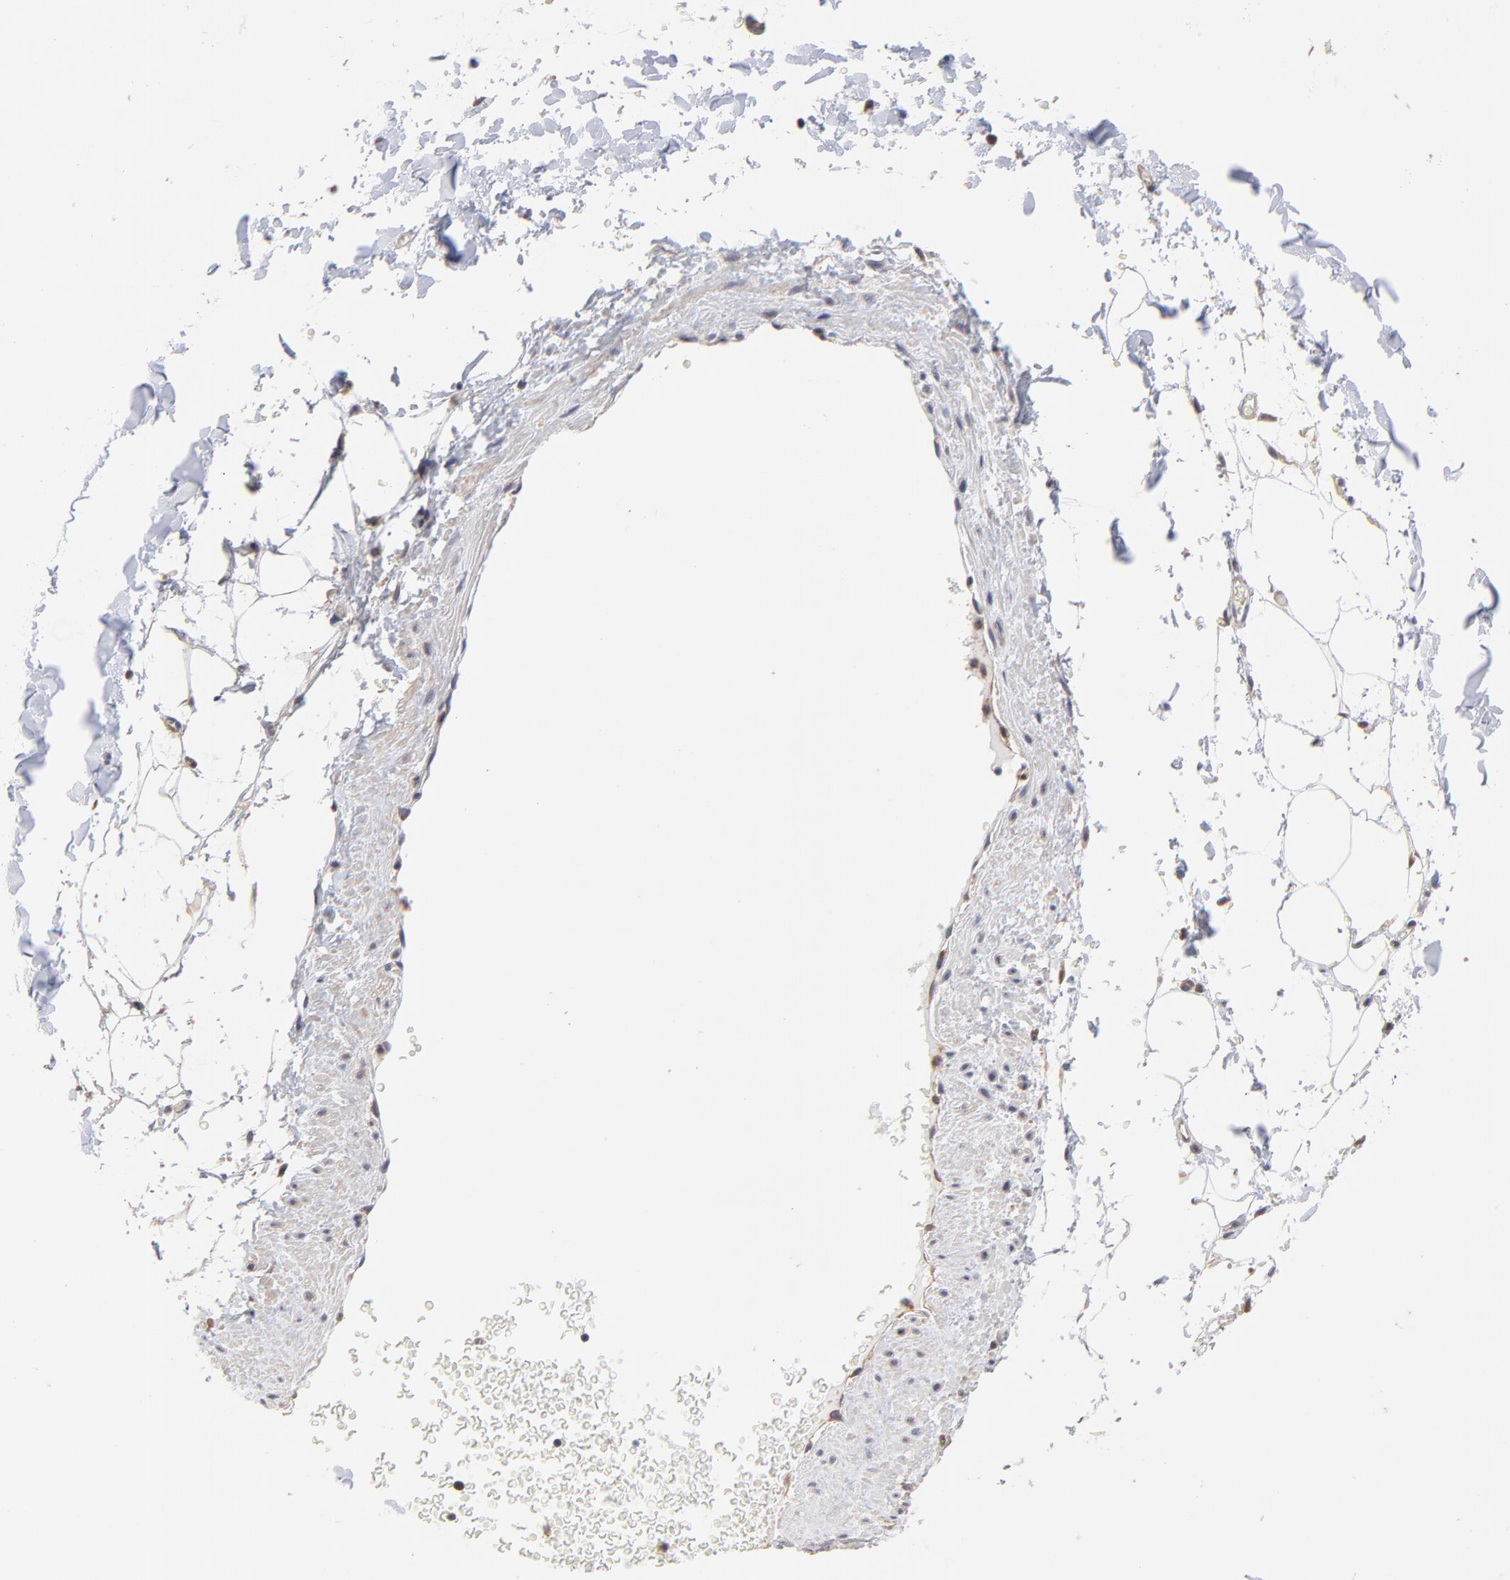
{"staining": {"intensity": "weak", "quantity": "25%-75%", "location": "cytoplasmic/membranous"}, "tissue": "adipose tissue", "cell_type": "Adipocytes", "image_type": "normal", "snomed": [{"axis": "morphology", "description": "Normal tissue, NOS"}, {"axis": "topography", "description": "Soft tissue"}], "caption": "The micrograph reveals staining of benign adipose tissue, revealing weak cytoplasmic/membranous protein expression (brown color) within adipocytes. Nuclei are stained in blue.", "gene": "PCMT1", "patient": {"sex": "male", "age": 72}}